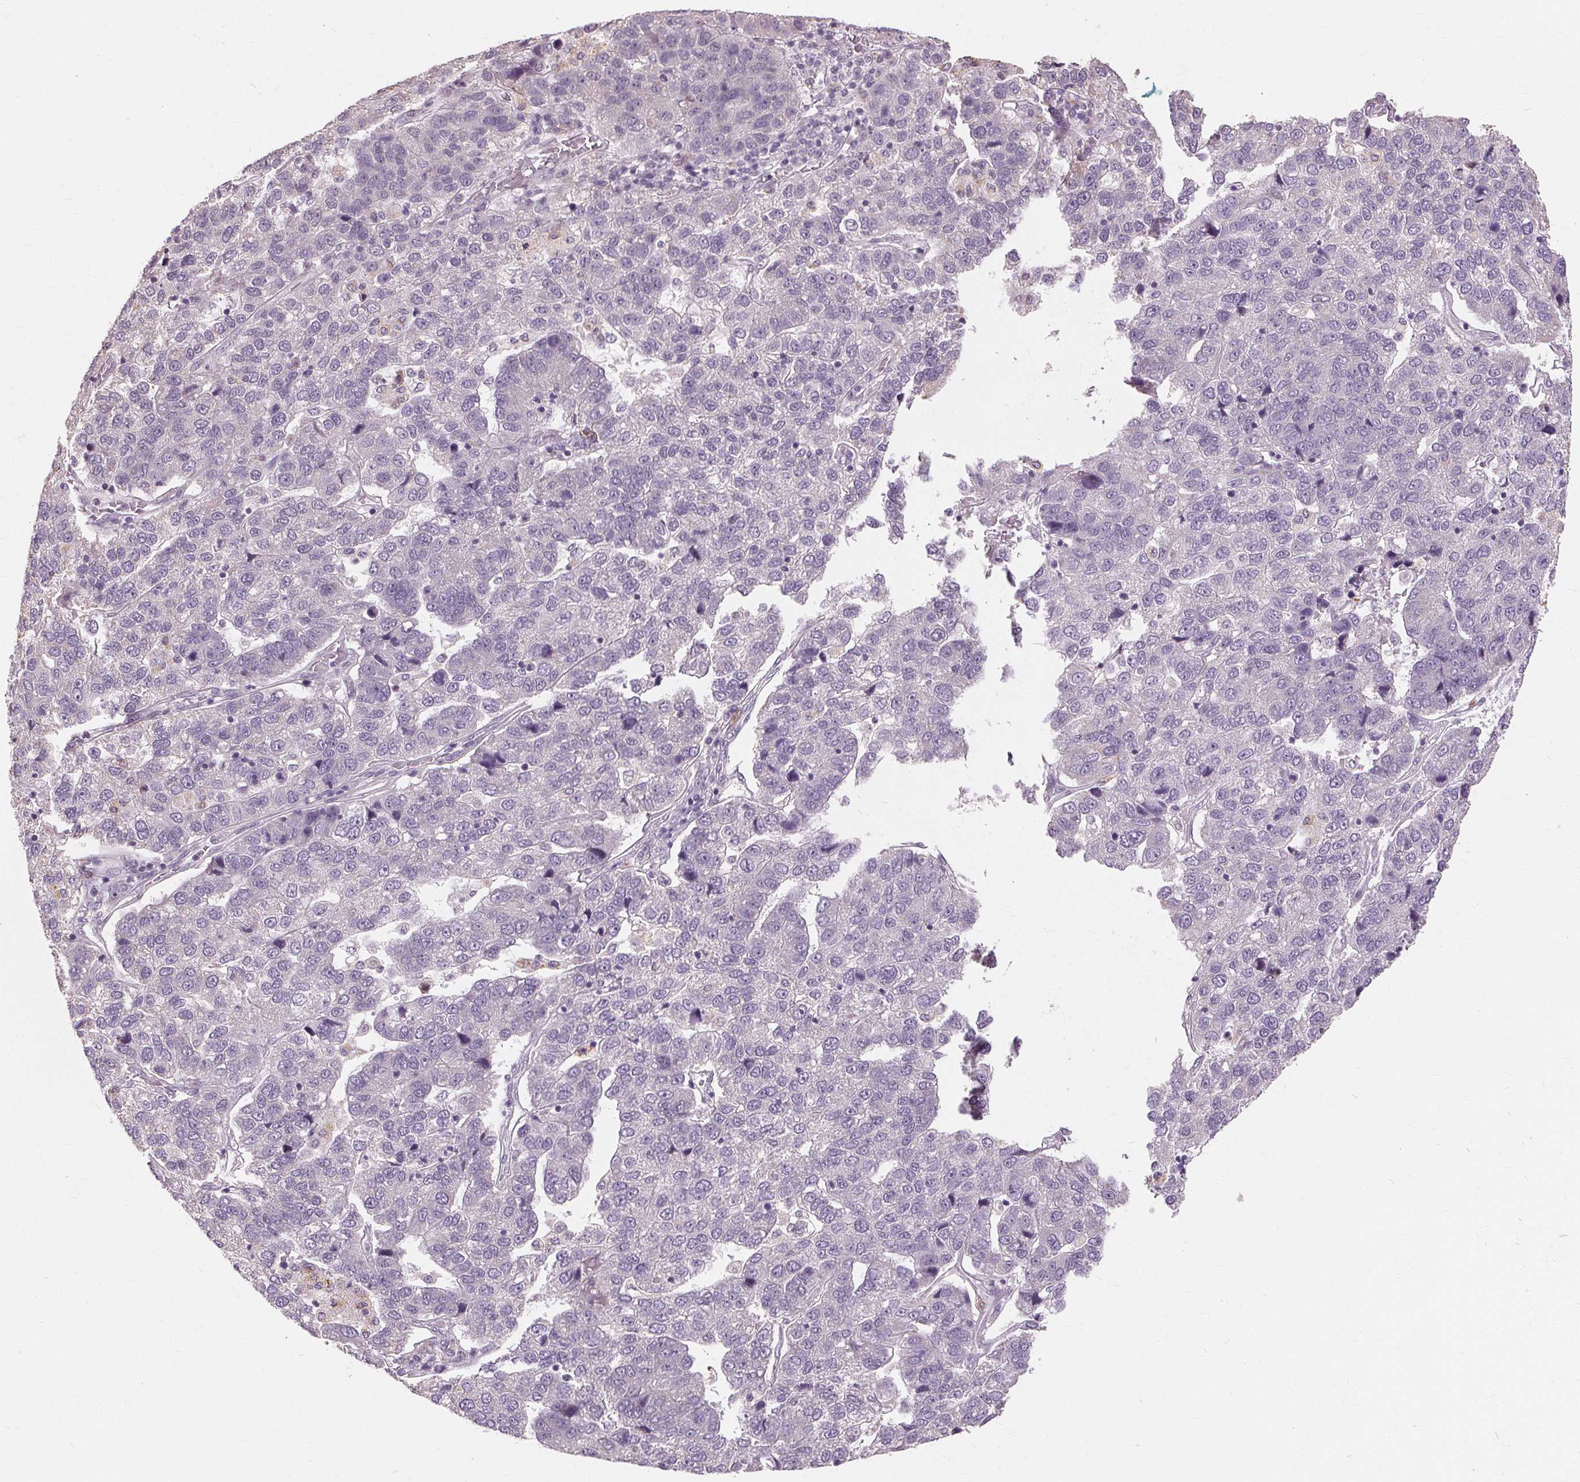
{"staining": {"intensity": "negative", "quantity": "none", "location": "none"}, "tissue": "pancreatic cancer", "cell_type": "Tumor cells", "image_type": "cancer", "snomed": [{"axis": "morphology", "description": "Adenocarcinoma, NOS"}, {"axis": "topography", "description": "Pancreas"}], "caption": "Pancreatic cancer stained for a protein using immunohistochemistry exhibits no expression tumor cells.", "gene": "SIGLEC6", "patient": {"sex": "female", "age": 61}}